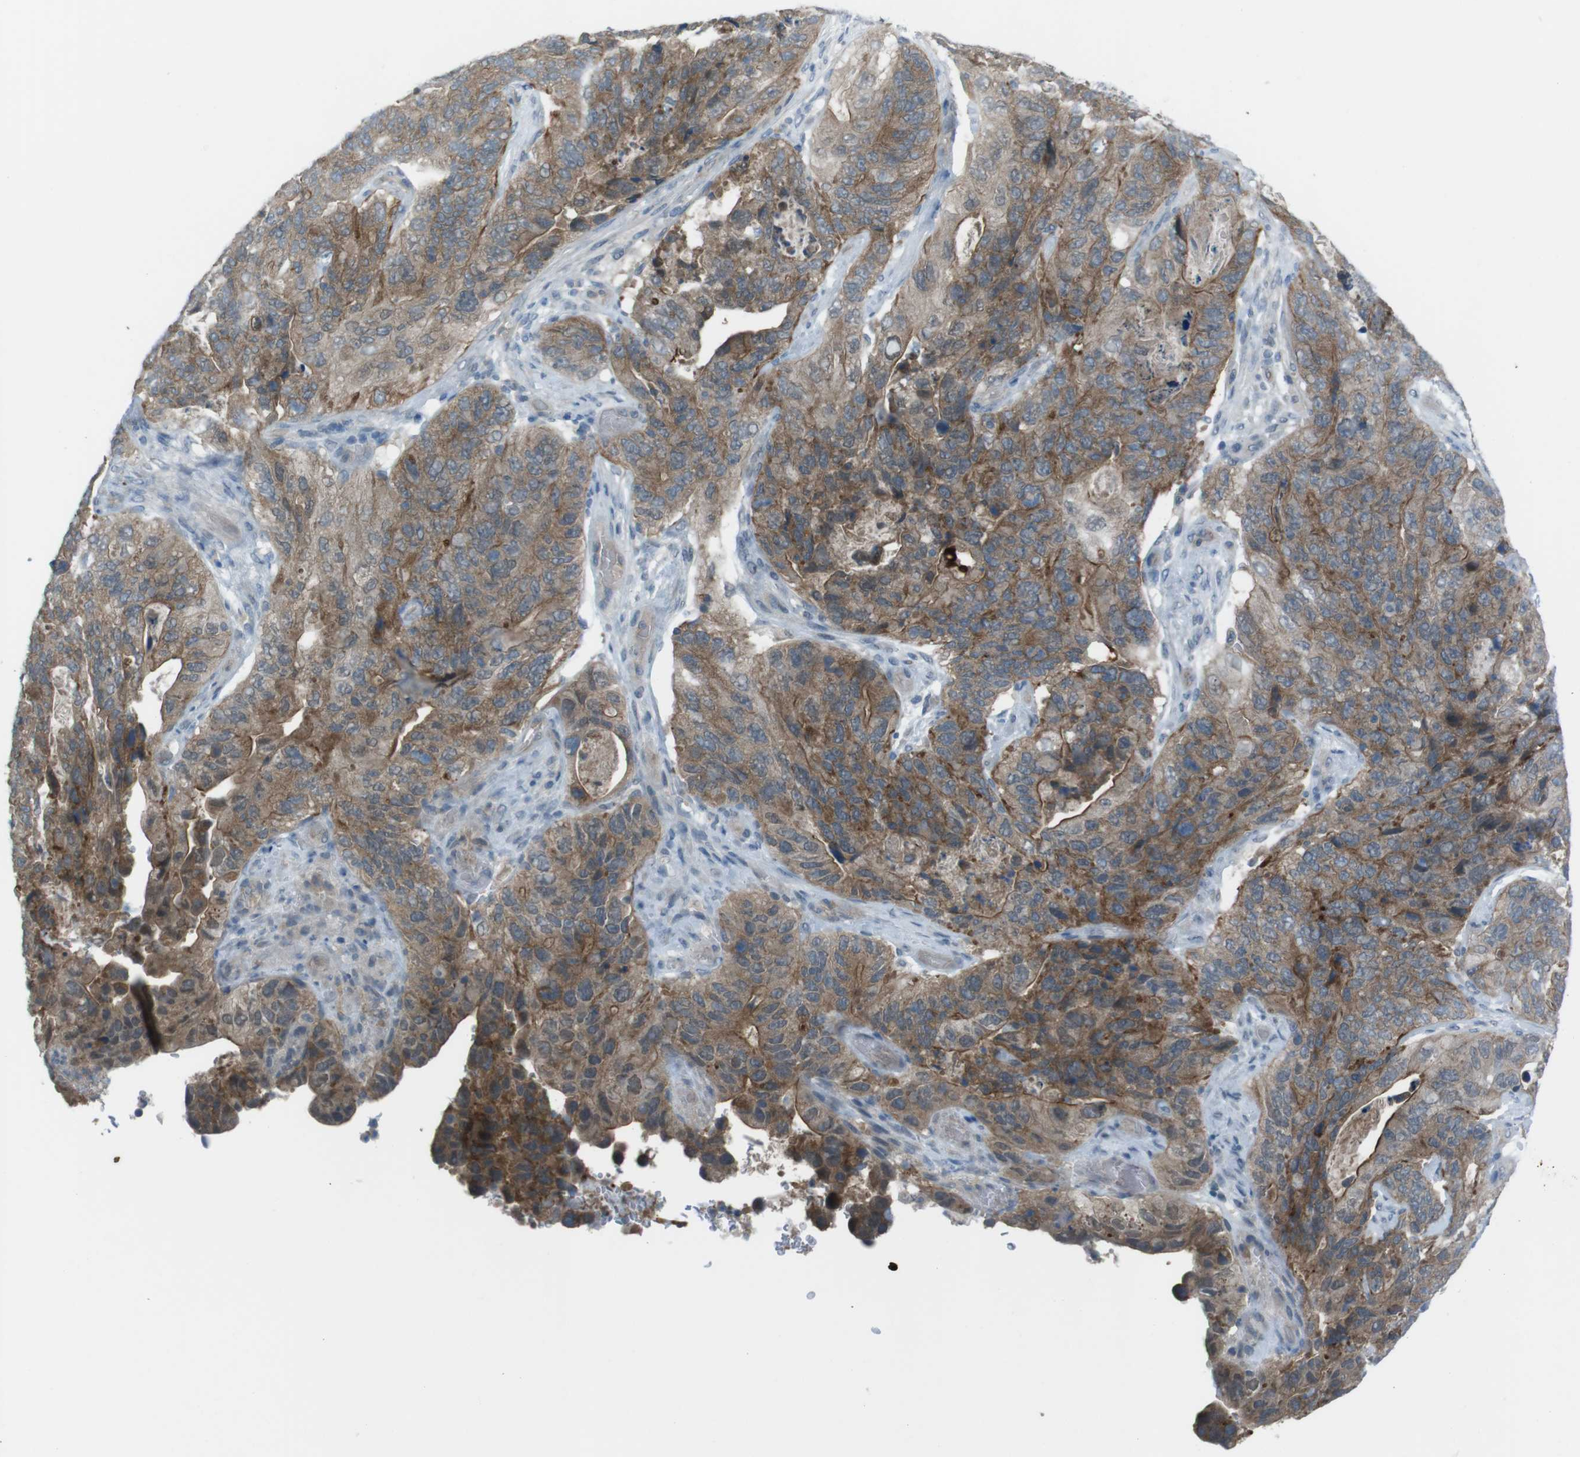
{"staining": {"intensity": "moderate", "quantity": ">75%", "location": "cytoplasmic/membranous"}, "tissue": "stomach cancer", "cell_type": "Tumor cells", "image_type": "cancer", "snomed": [{"axis": "morphology", "description": "Adenocarcinoma, NOS"}, {"axis": "topography", "description": "Stomach"}], "caption": "A medium amount of moderate cytoplasmic/membranous expression is identified in approximately >75% of tumor cells in stomach adenocarcinoma tissue. The protein is stained brown, and the nuclei are stained in blue (DAB (3,3'-diaminobenzidine) IHC with brightfield microscopy, high magnification).", "gene": "ZDHHC20", "patient": {"sex": "female", "age": 89}}